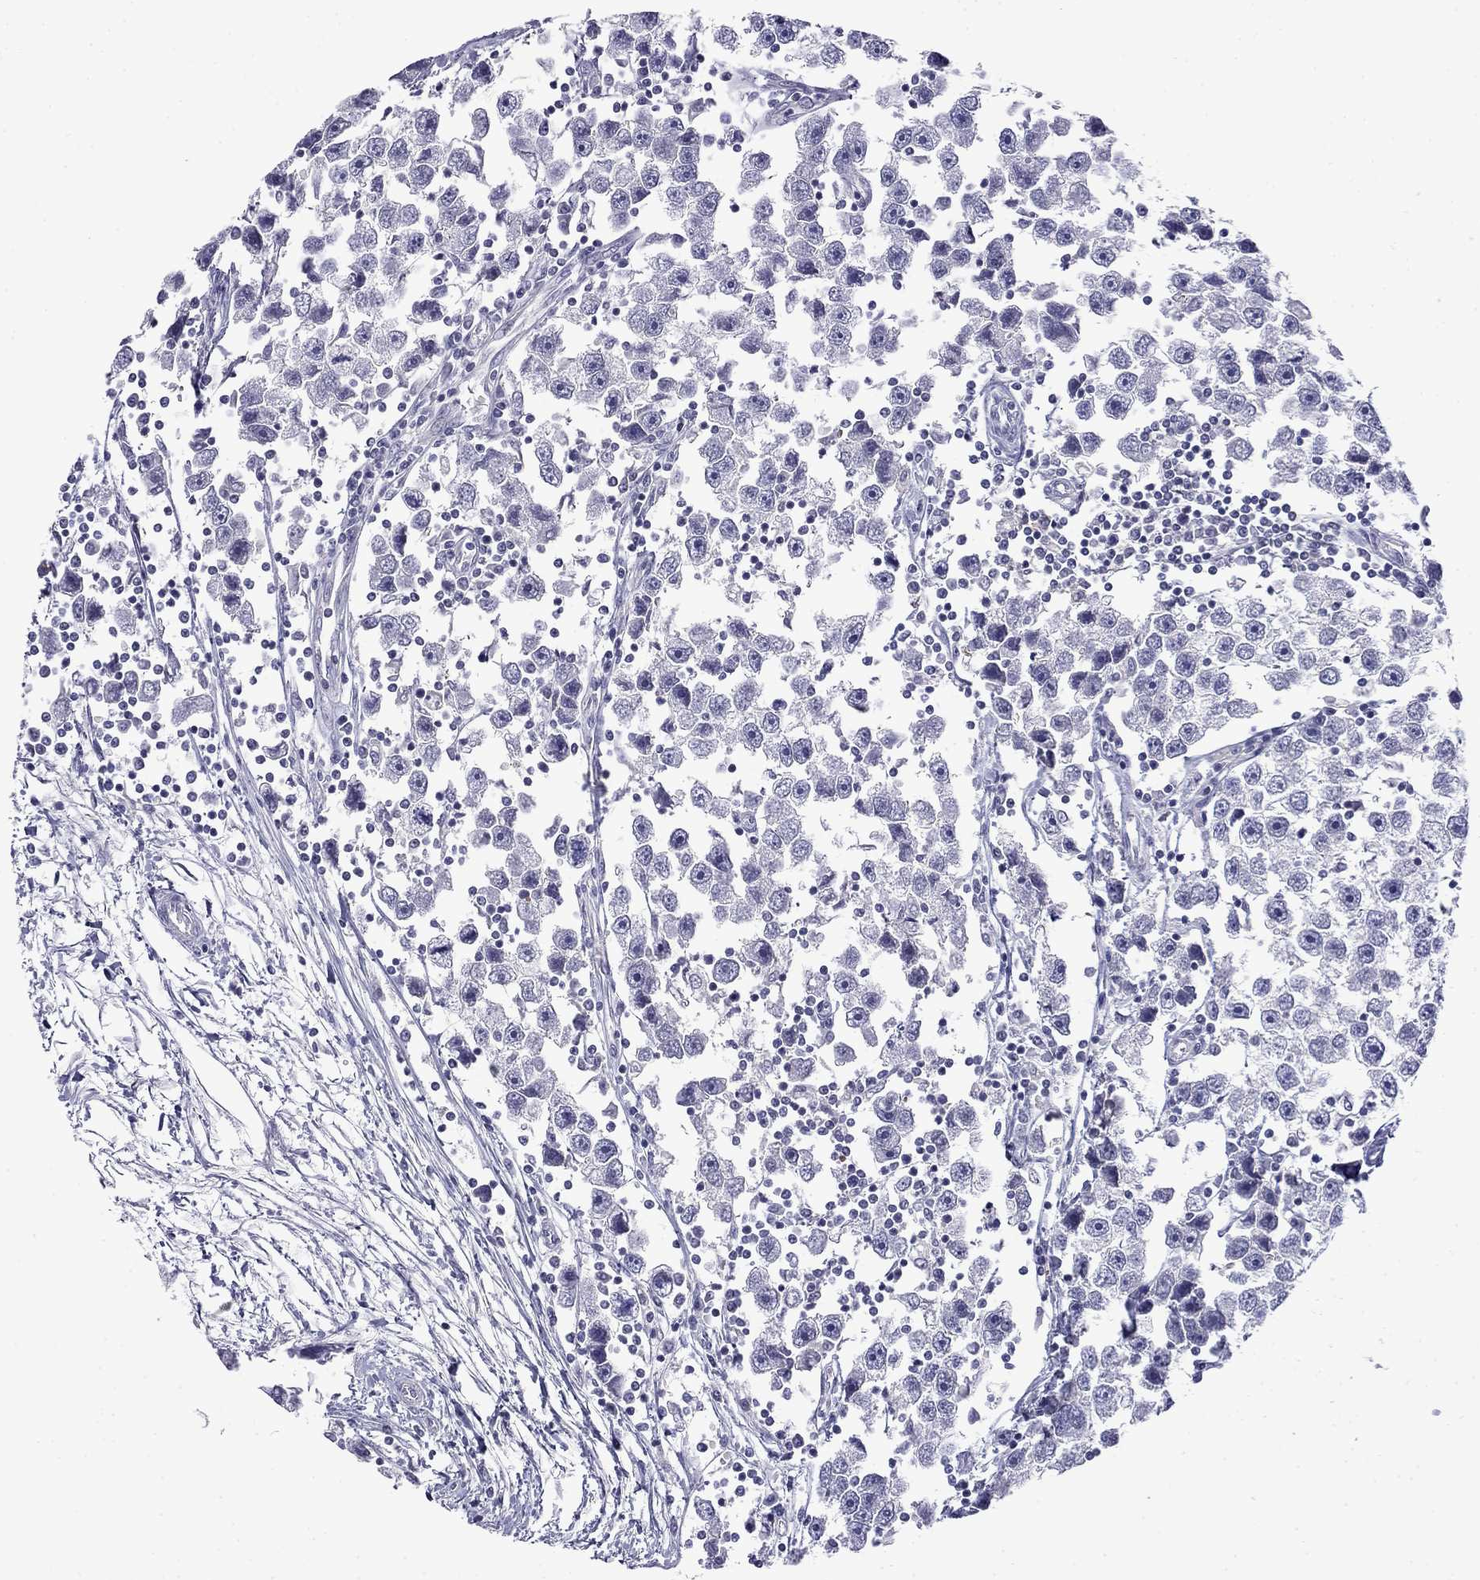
{"staining": {"intensity": "negative", "quantity": "none", "location": "none"}, "tissue": "testis cancer", "cell_type": "Tumor cells", "image_type": "cancer", "snomed": [{"axis": "morphology", "description": "Seminoma, NOS"}, {"axis": "topography", "description": "Testis"}], "caption": "Micrograph shows no significant protein expression in tumor cells of testis cancer.", "gene": "PRR18", "patient": {"sex": "male", "age": 30}}